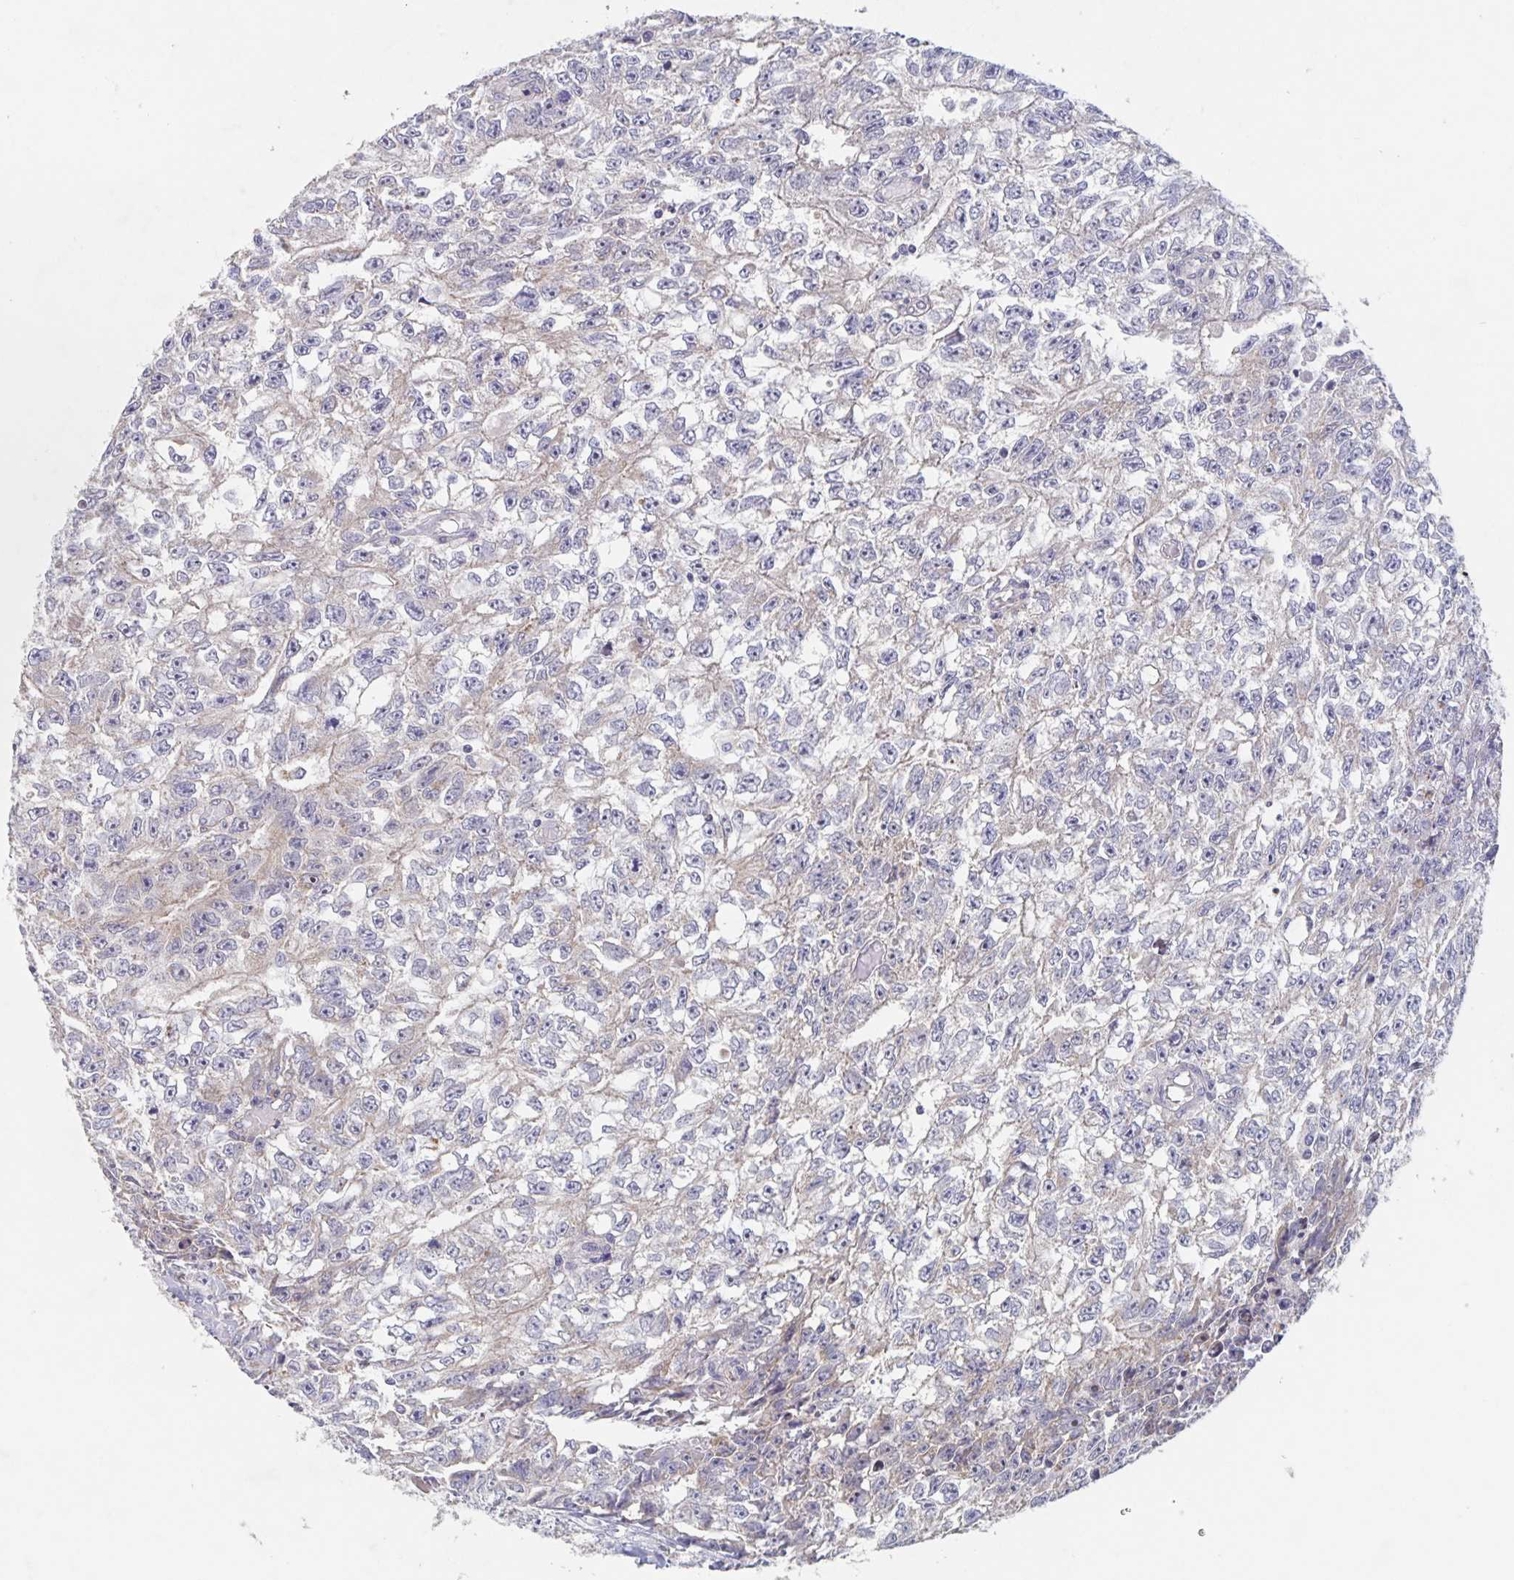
{"staining": {"intensity": "negative", "quantity": "none", "location": "none"}, "tissue": "testis cancer", "cell_type": "Tumor cells", "image_type": "cancer", "snomed": [{"axis": "morphology", "description": "Carcinoma, Embryonal, NOS"}, {"axis": "morphology", "description": "Teratoma, malignant, NOS"}, {"axis": "topography", "description": "Testis"}], "caption": "The IHC micrograph has no significant staining in tumor cells of testis embryonal carcinoma tissue.", "gene": "CDC42BPG", "patient": {"sex": "male", "age": 24}}